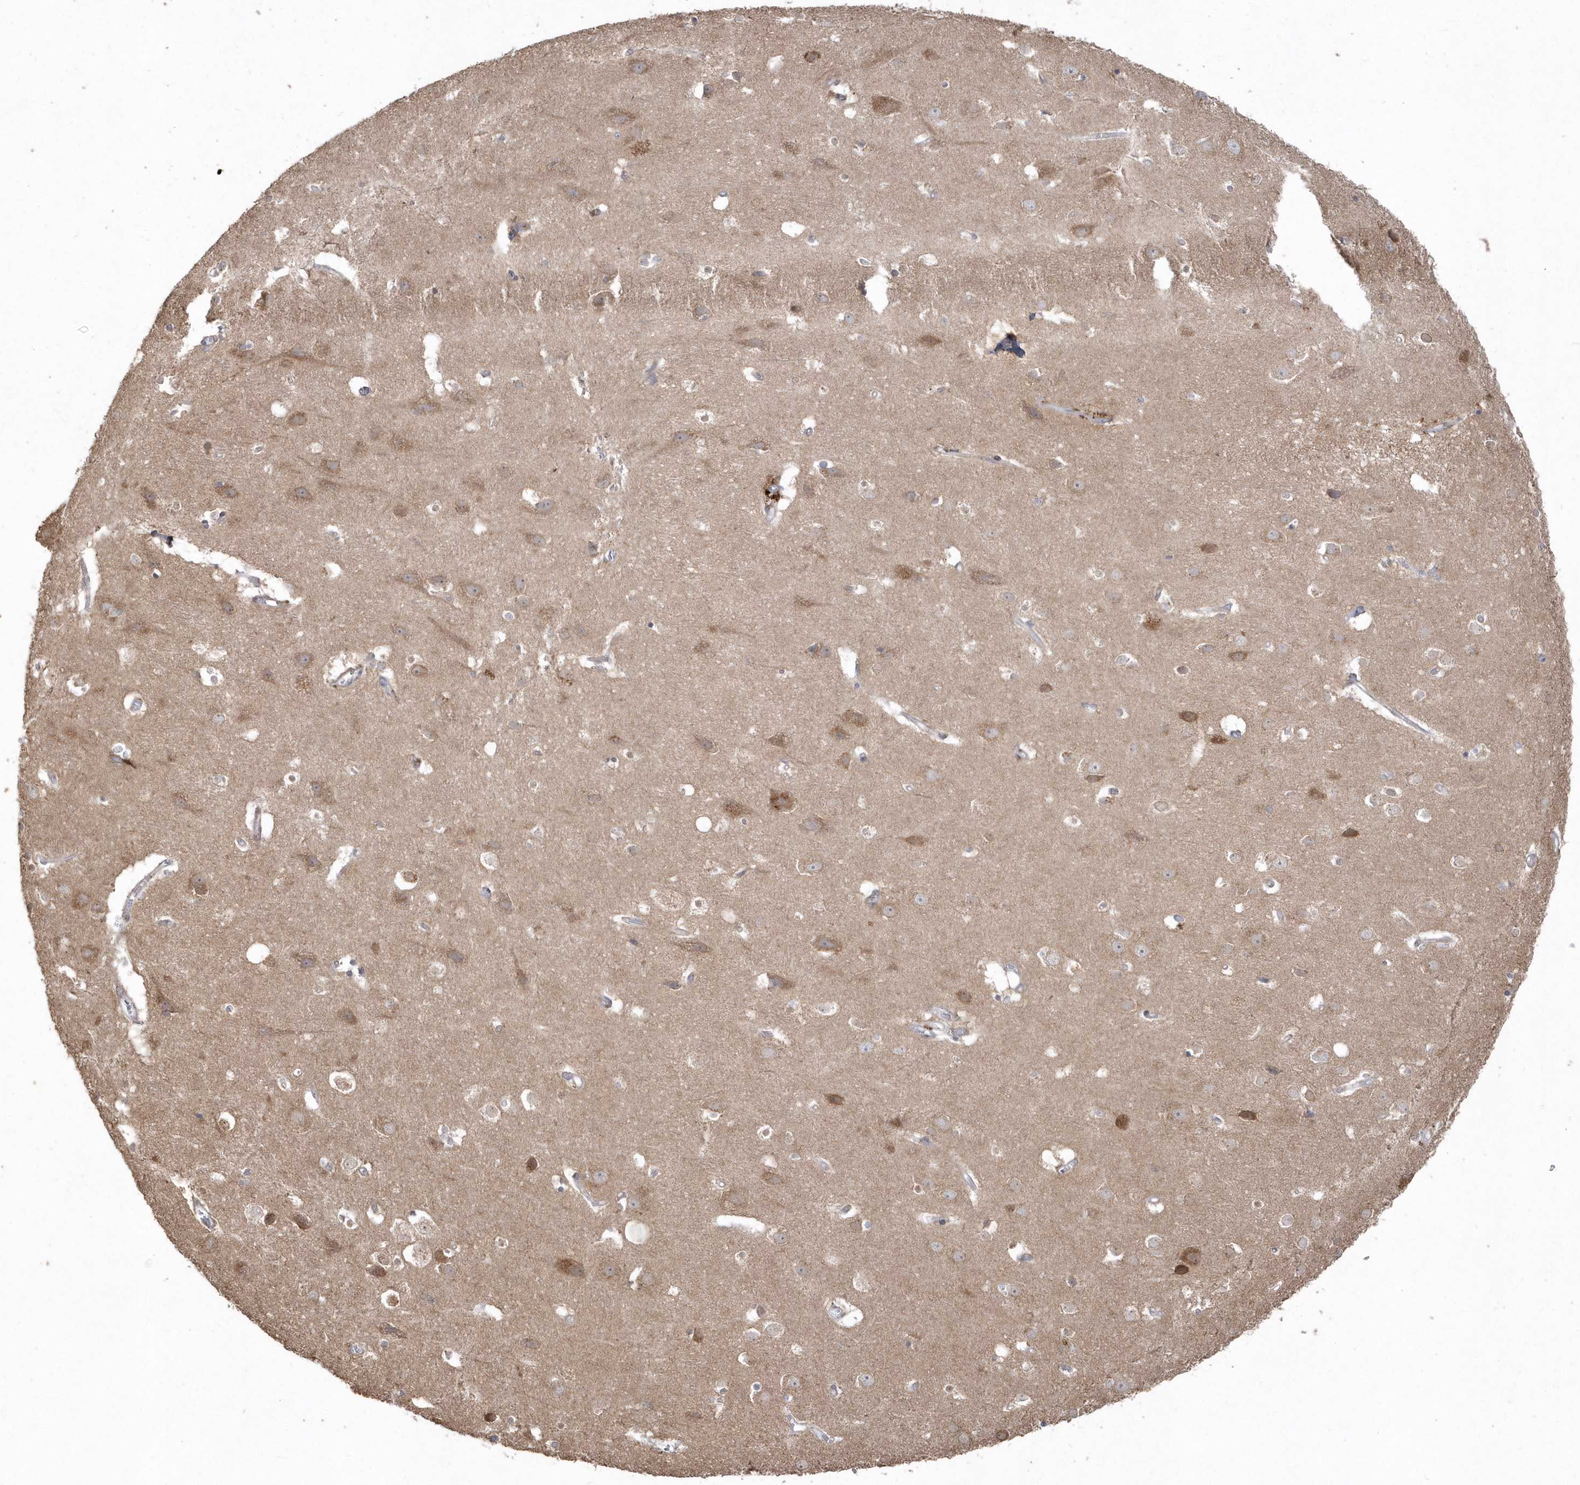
{"staining": {"intensity": "weak", "quantity": "<25%", "location": "cytoplasmic/membranous"}, "tissue": "cerebral cortex", "cell_type": "Endothelial cells", "image_type": "normal", "snomed": [{"axis": "morphology", "description": "Normal tissue, NOS"}, {"axis": "topography", "description": "Cerebral cortex"}], "caption": "The photomicrograph reveals no staining of endothelial cells in normal cerebral cortex.", "gene": "GEMIN6", "patient": {"sex": "male", "age": 54}}